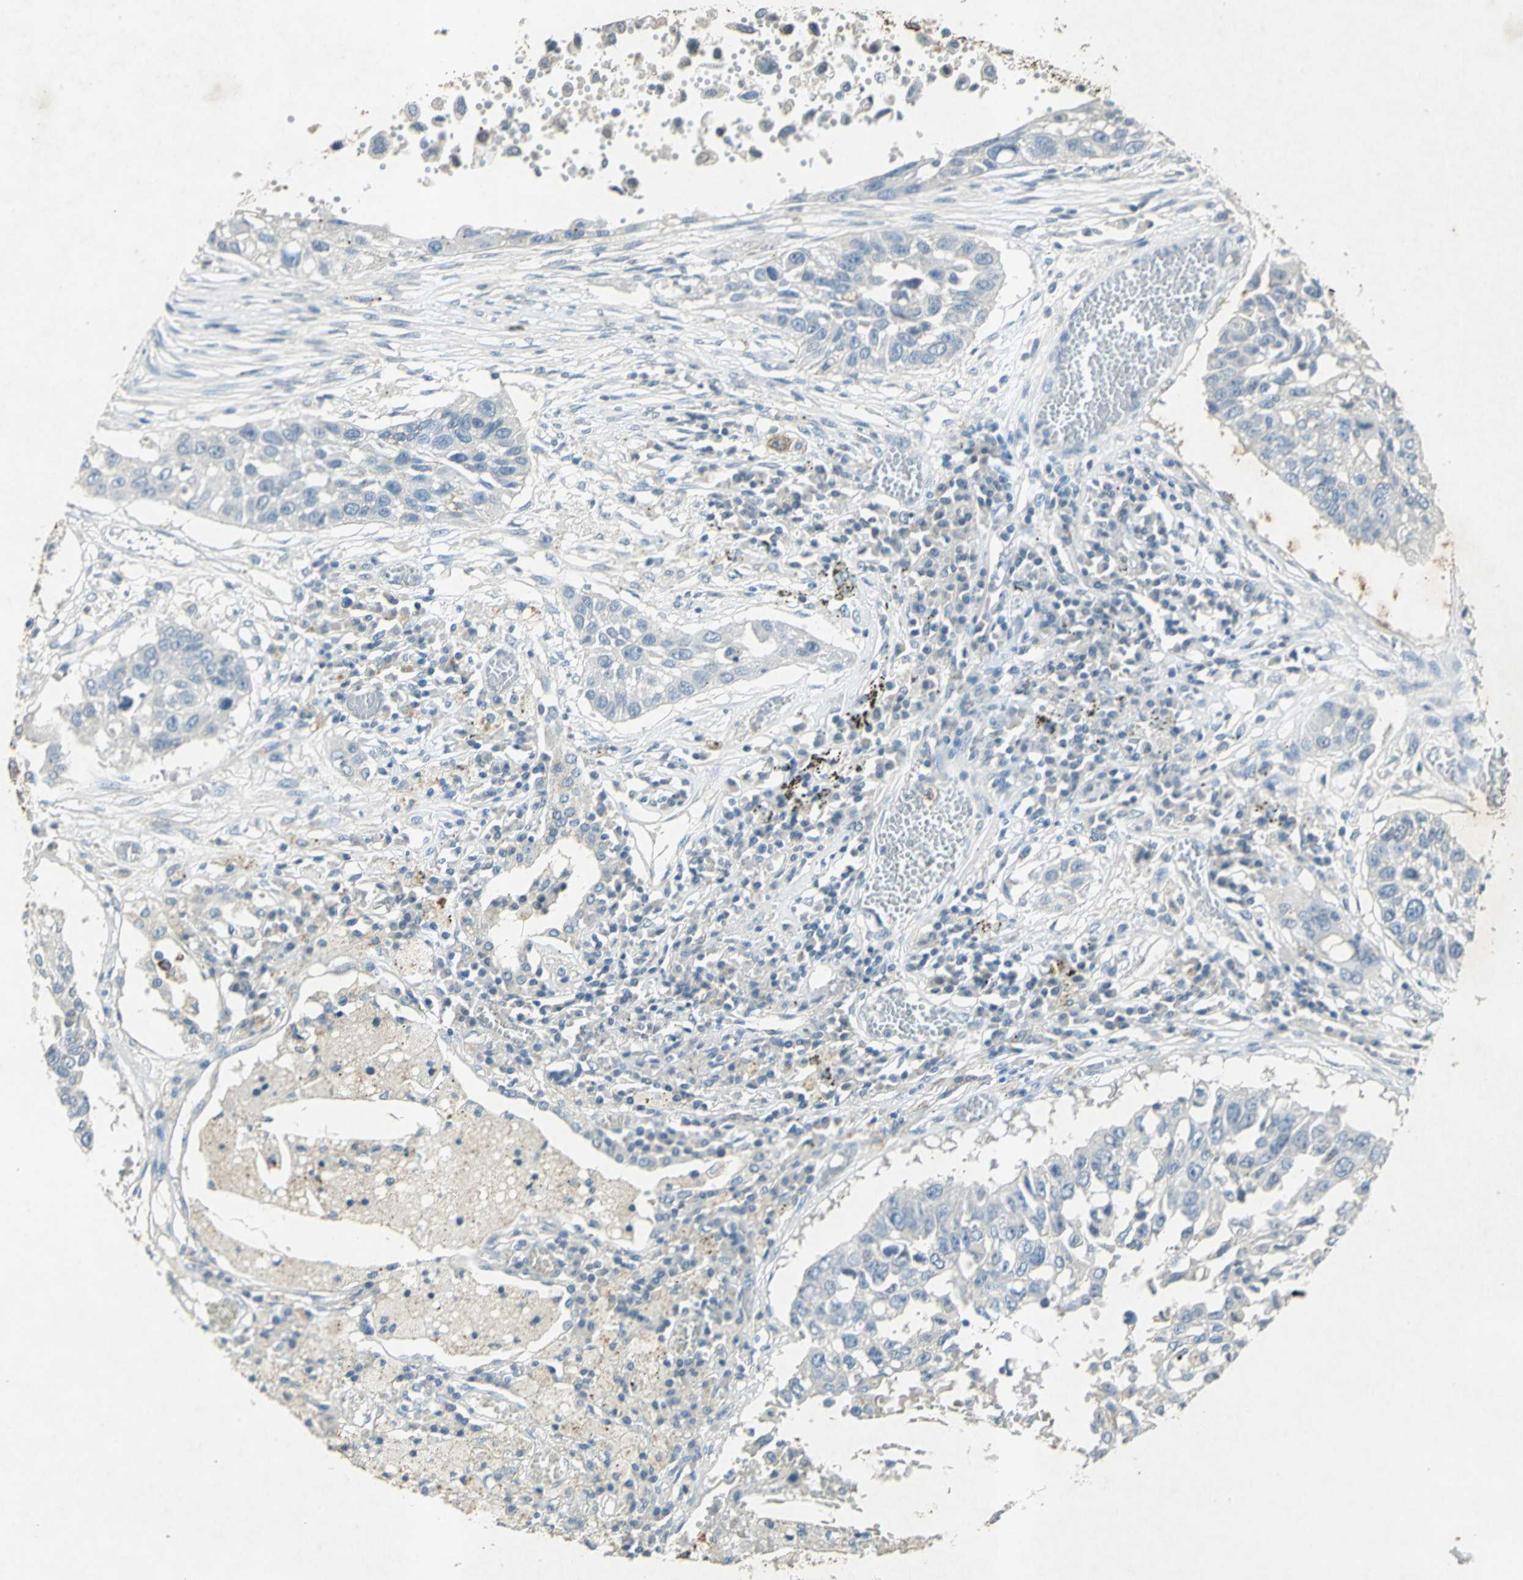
{"staining": {"intensity": "negative", "quantity": "none", "location": "none"}, "tissue": "lung cancer", "cell_type": "Tumor cells", "image_type": "cancer", "snomed": [{"axis": "morphology", "description": "Squamous cell carcinoma, NOS"}, {"axis": "topography", "description": "Lung"}], "caption": "Immunohistochemistry of lung cancer displays no staining in tumor cells. (Stains: DAB (3,3'-diaminobenzidine) immunohistochemistry (IHC) with hematoxylin counter stain, Microscopy: brightfield microscopy at high magnification).", "gene": "CAMK2B", "patient": {"sex": "male", "age": 71}}